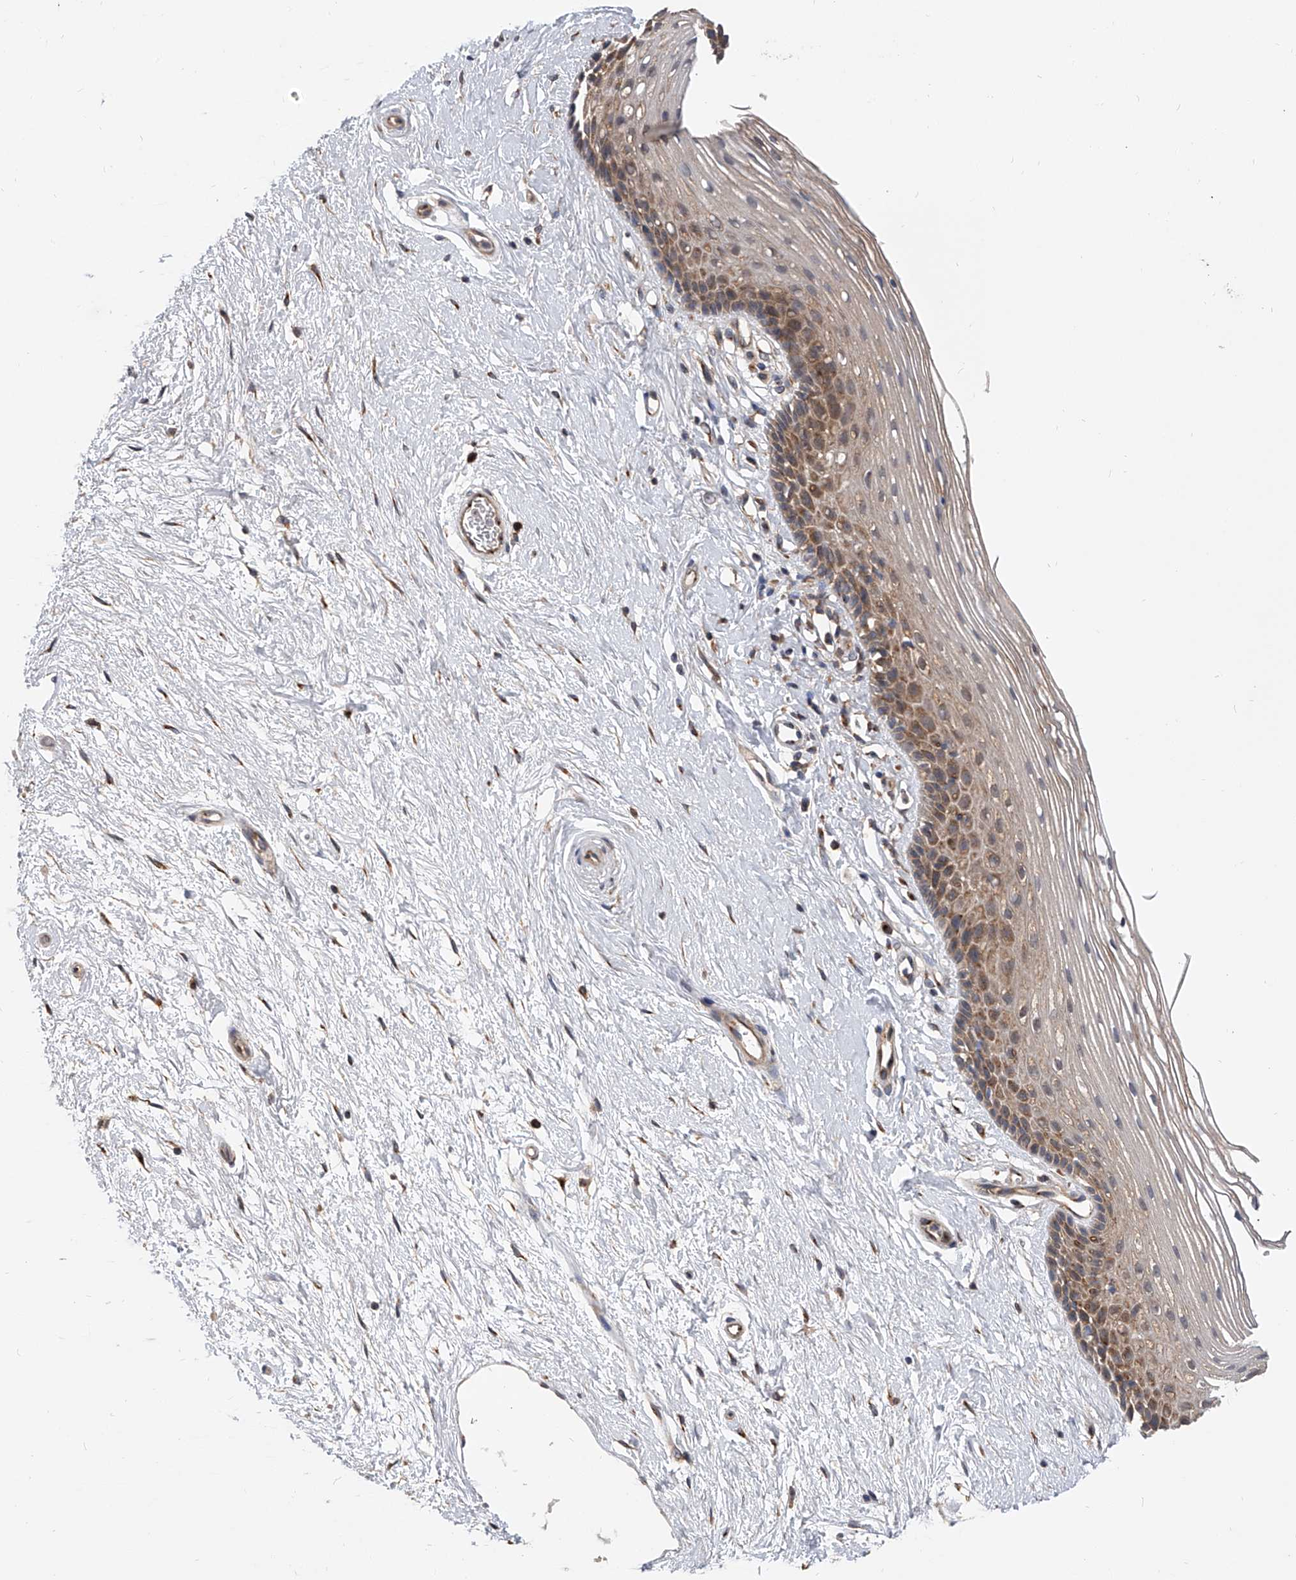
{"staining": {"intensity": "moderate", "quantity": "25%-75%", "location": "cytoplasmic/membranous"}, "tissue": "vagina", "cell_type": "Squamous epithelial cells", "image_type": "normal", "snomed": [{"axis": "morphology", "description": "Normal tissue, NOS"}, {"axis": "topography", "description": "Vagina"}], "caption": "An immunohistochemistry (IHC) histopathology image of benign tissue is shown. Protein staining in brown shows moderate cytoplasmic/membranous positivity in vagina within squamous epithelial cells.", "gene": "CFAP410", "patient": {"sex": "female", "age": 46}}